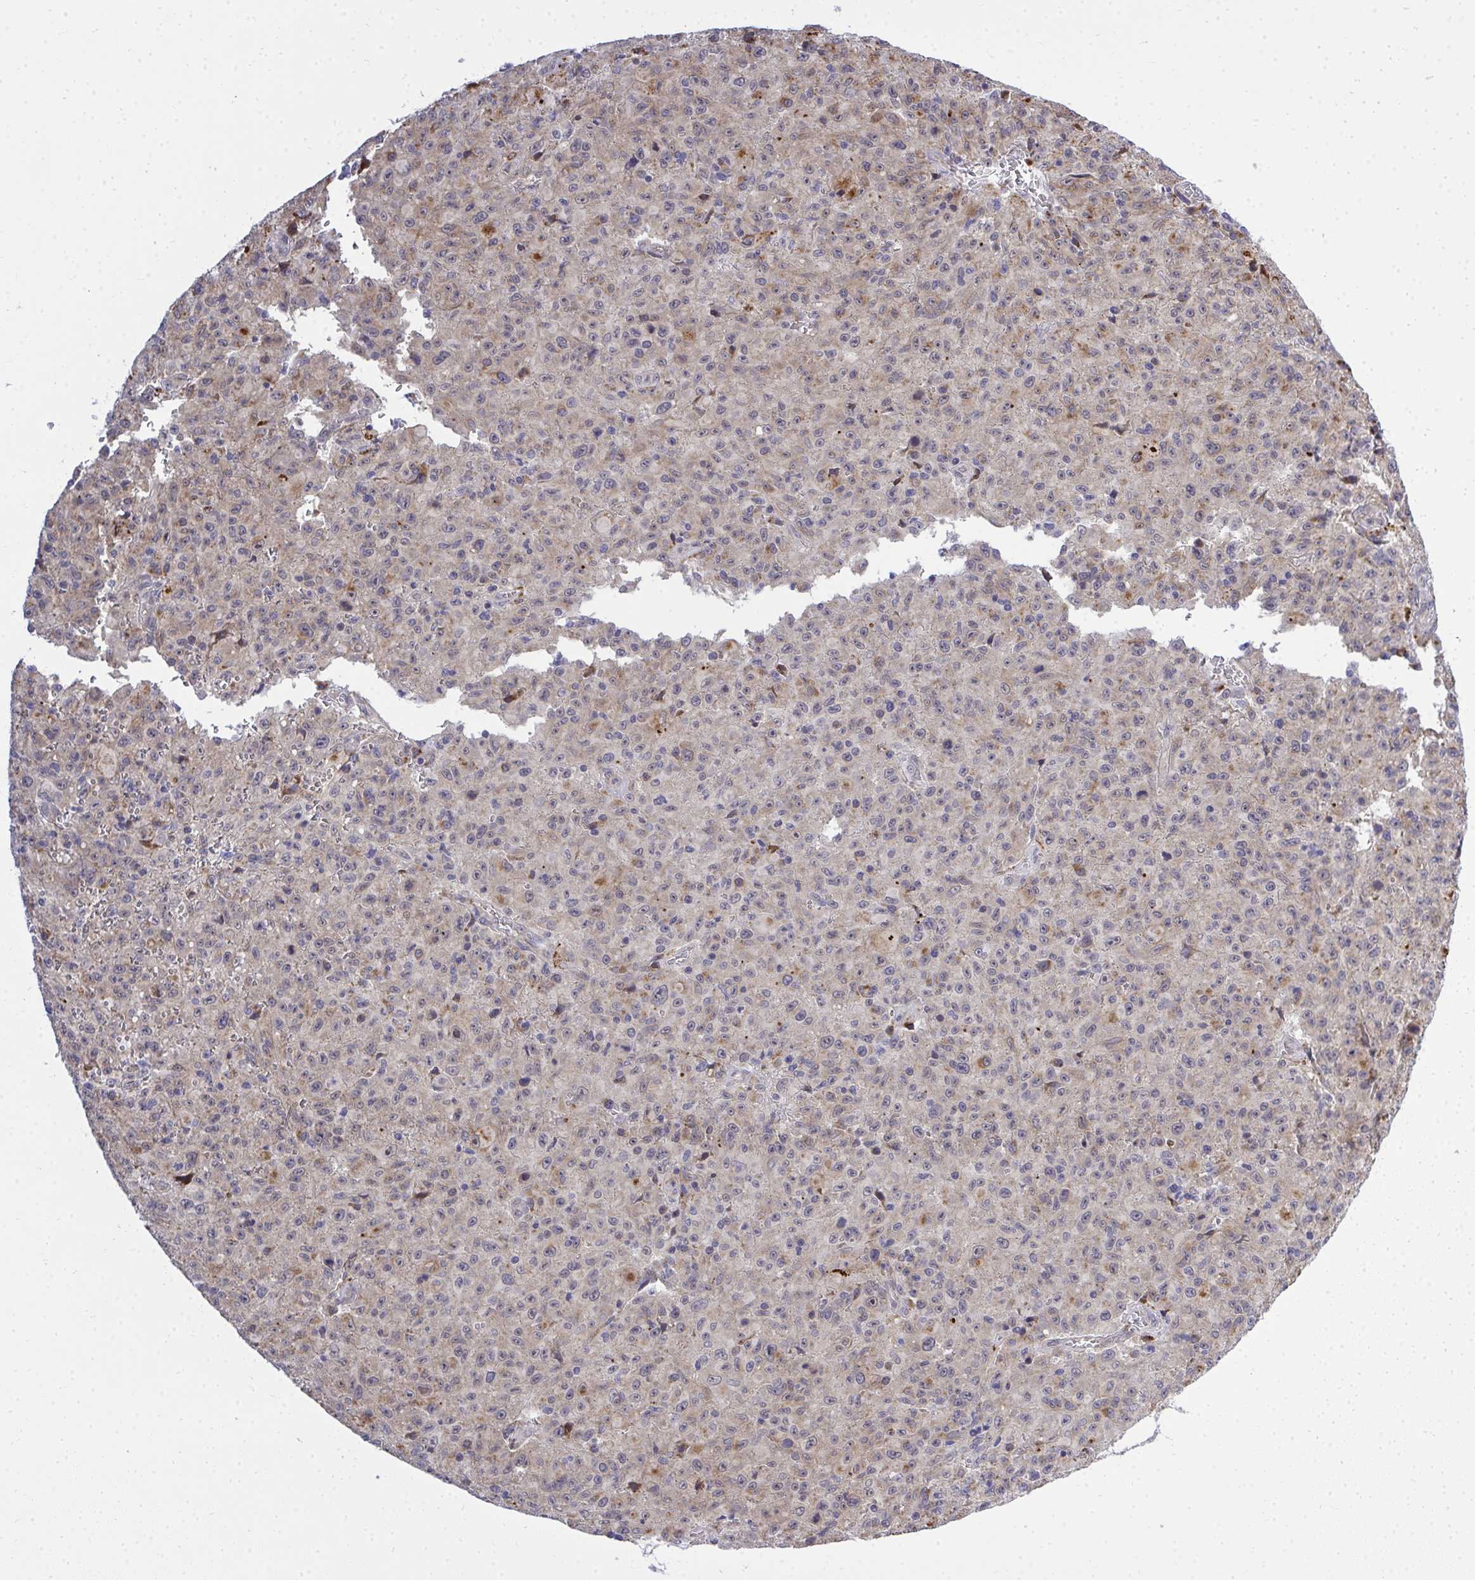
{"staining": {"intensity": "weak", "quantity": "<25%", "location": "cytoplasmic/membranous"}, "tissue": "melanoma", "cell_type": "Tumor cells", "image_type": "cancer", "snomed": [{"axis": "morphology", "description": "Malignant melanoma, NOS"}, {"axis": "topography", "description": "Skin"}], "caption": "The immunohistochemistry image has no significant staining in tumor cells of malignant melanoma tissue.", "gene": "XAF1", "patient": {"sex": "male", "age": 46}}